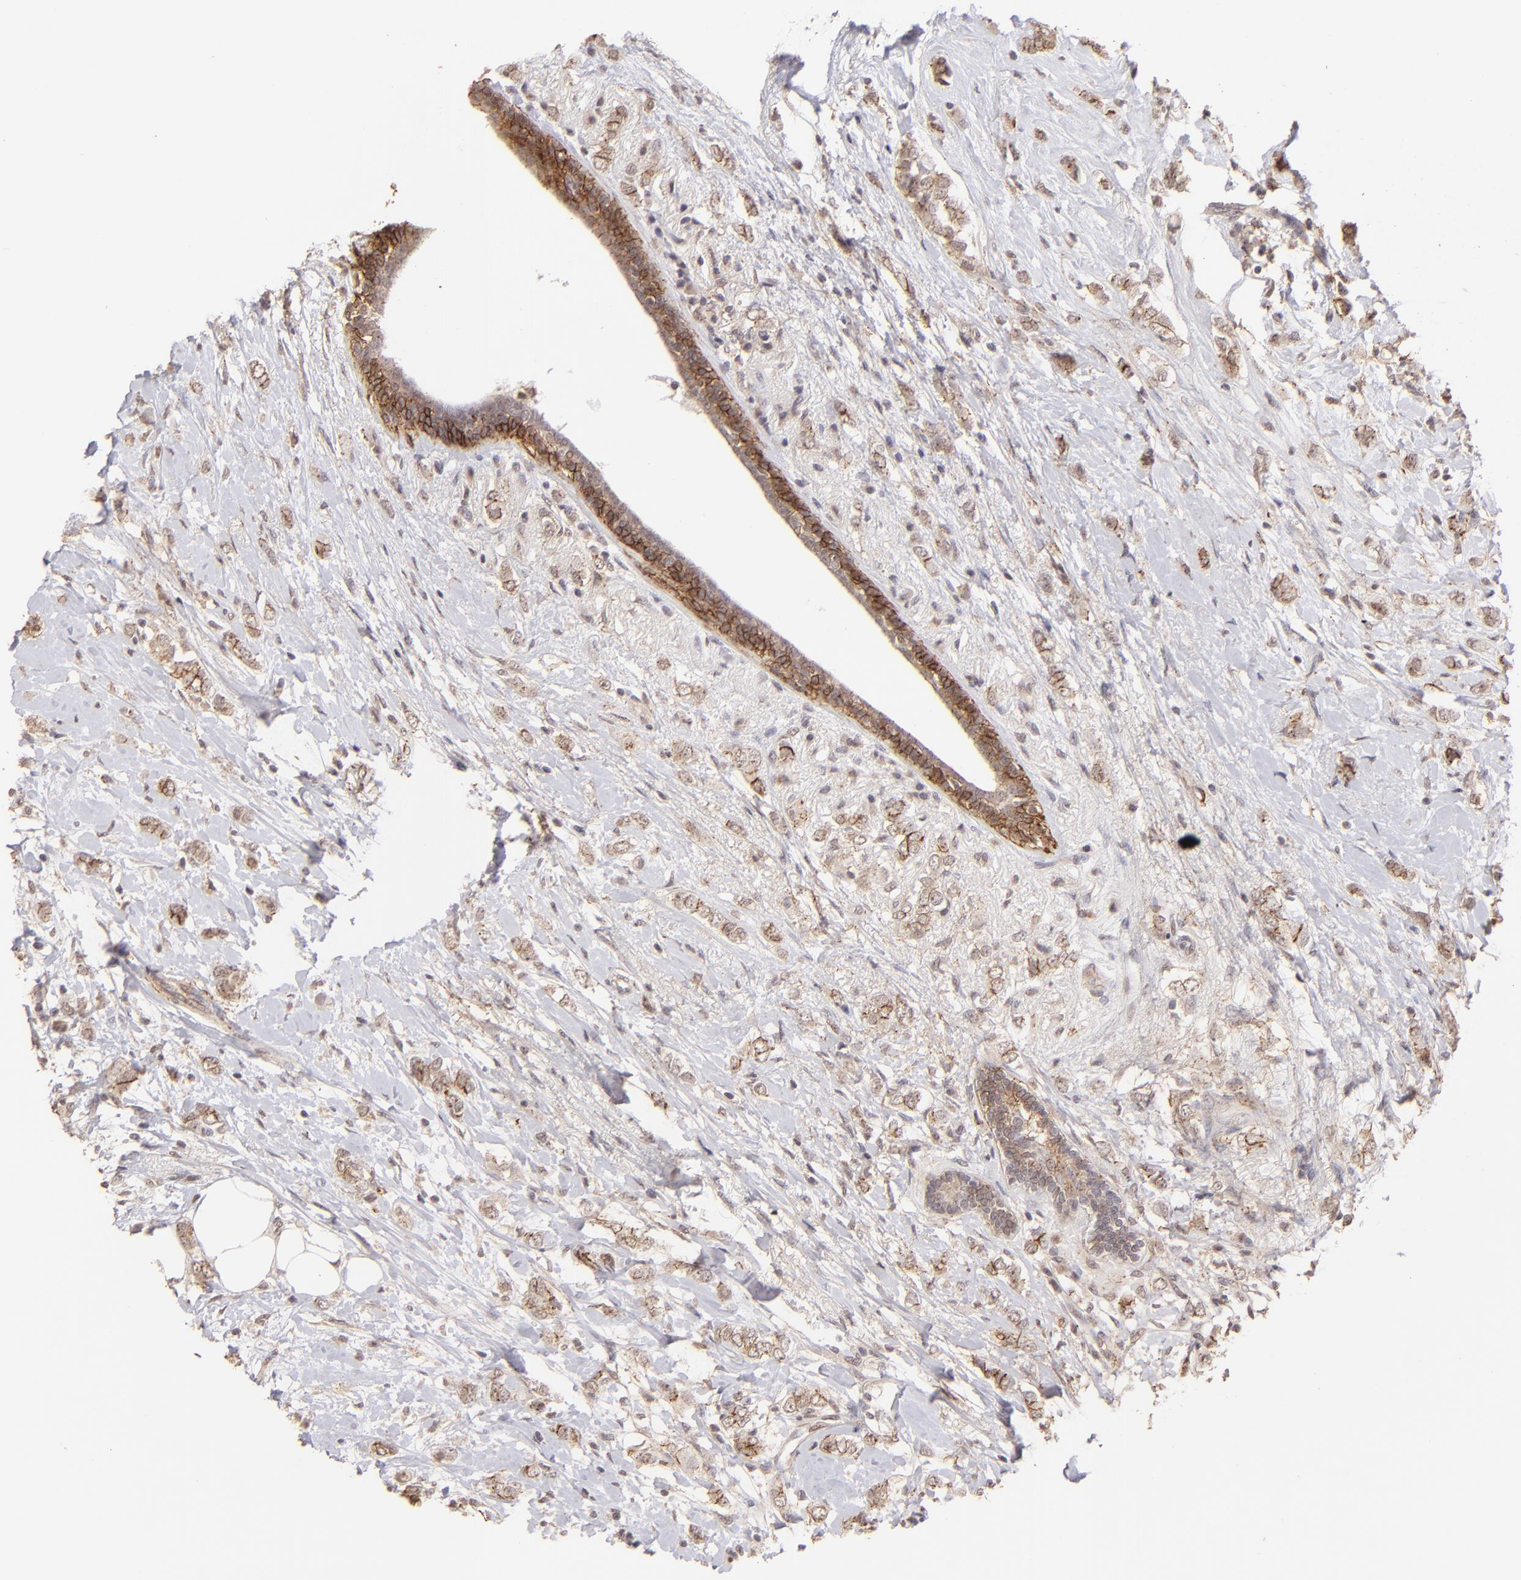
{"staining": {"intensity": "moderate", "quantity": ">75%", "location": "cytoplasmic/membranous"}, "tissue": "breast cancer", "cell_type": "Tumor cells", "image_type": "cancer", "snomed": [{"axis": "morphology", "description": "Normal tissue, NOS"}, {"axis": "morphology", "description": "Lobular carcinoma"}, {"axis": "topography", "description": "Breast"}], "caption": "Protein expression analysis of human breast cancer reveals moderate cytoplasmic/membranous positivity in approximately >75% of tumor cells. (DAB IHC with brightfield microscopy, high magnification).", "gene": "CLDN1", "patient": {"sex": "female", "age": 47}}